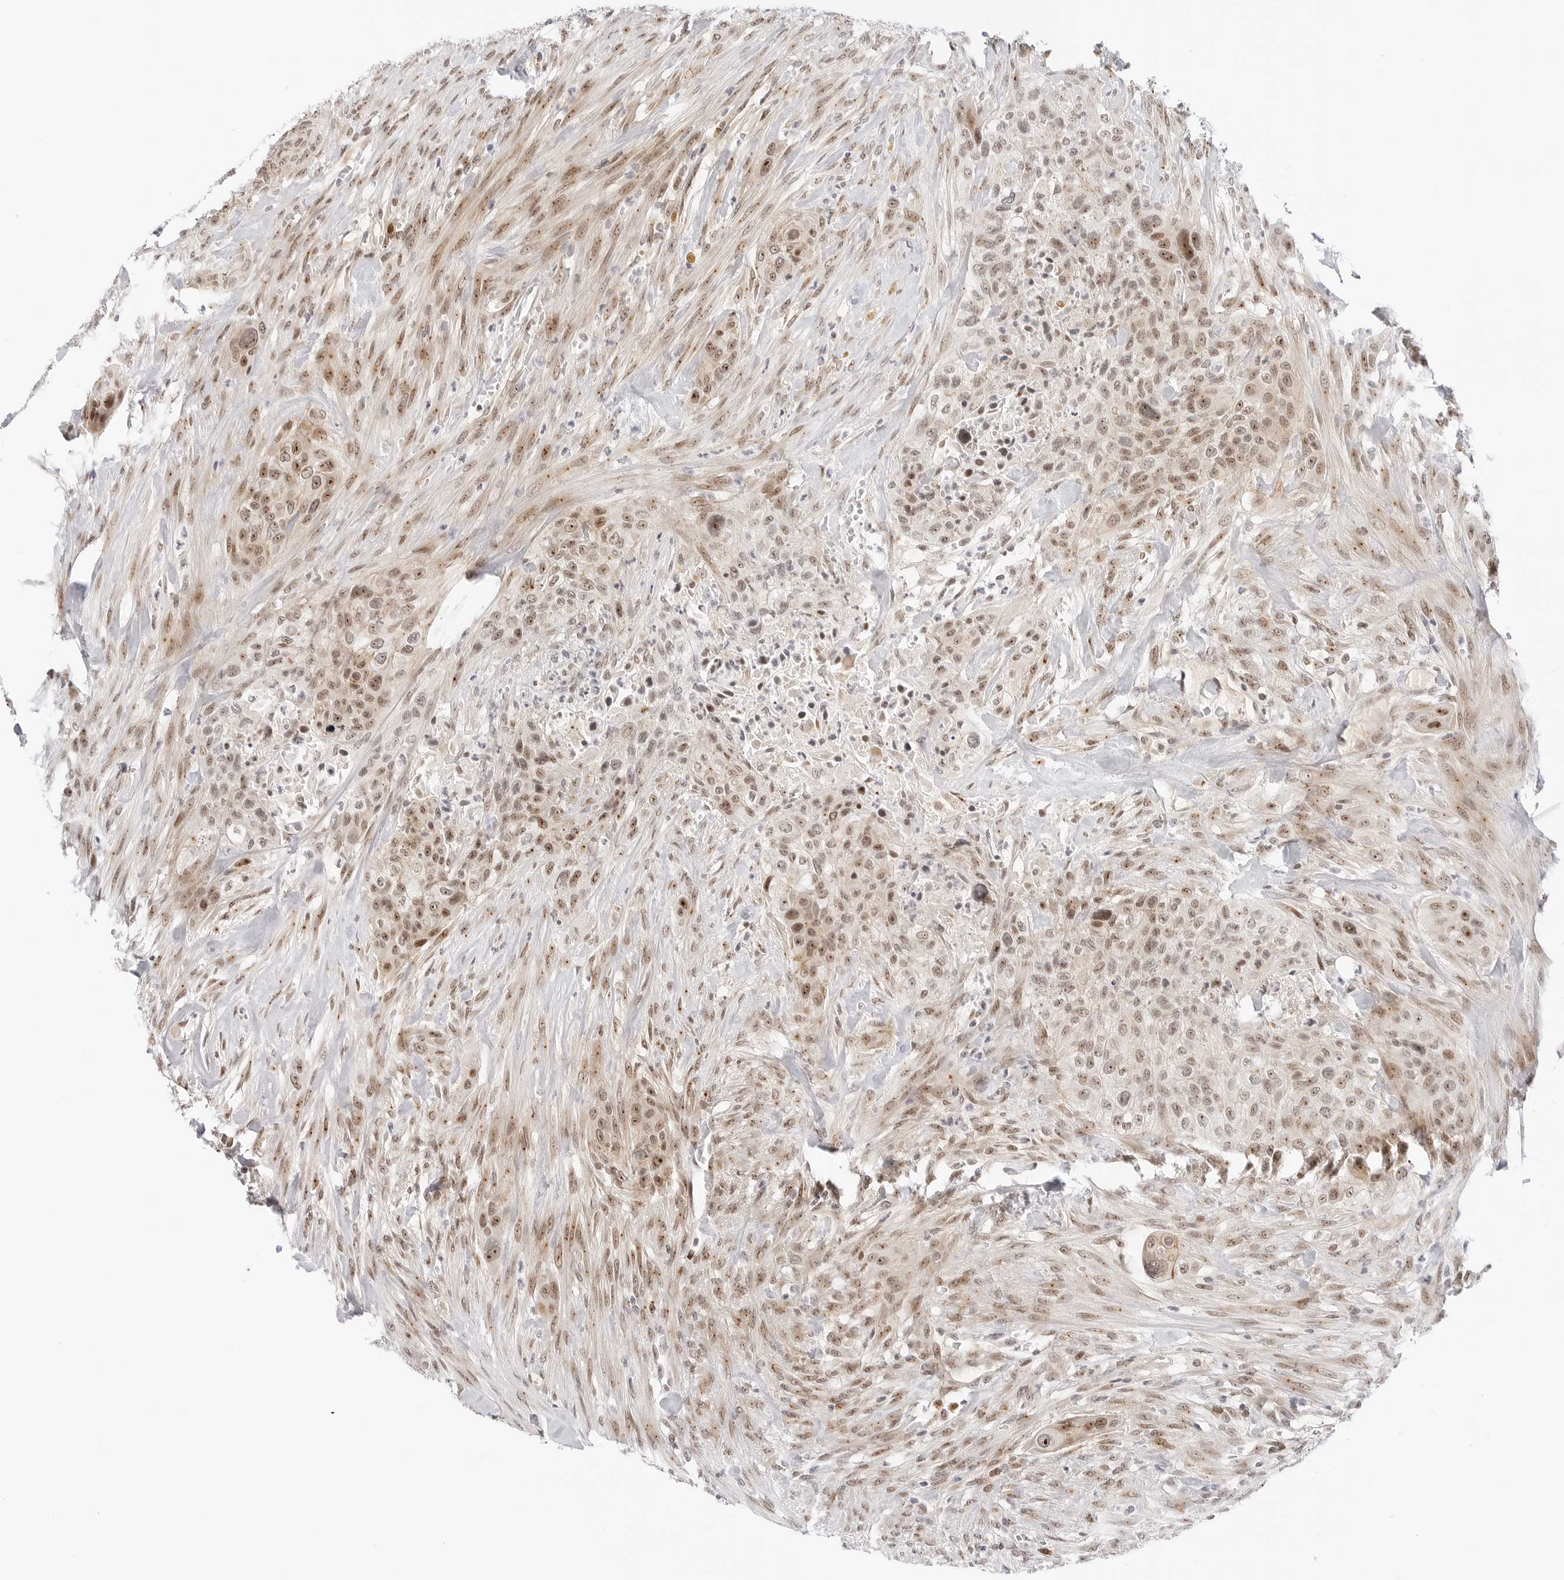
{"staining": {"intensity": "moderate", "quantity": ">75%", "location": "cytoplasmic/membranous,nuclear"}, "tissue": "urothelial cancer", "cell_type": "Tumor cells", "image_type": "cancer", "snomed": [{"axis": "morphology", "description": "Urothelial carcinoma, High grade"}, {"axis": "topography", "description": "Urinary bladder"}], "caption": "High-magnification brightfield microscopy of urothelial cancer stained with DAB (3,3'-diaminobenzidine) (brown) and counterstained with hematoxylin (blue). tumor cells exhibit moderate cytoplasmic/membranous and nuclear expression is present in about>75% of cells. (IHC, brightfield microscopy, high magnification).", "gene": "HIPK3", "patient": {"sex": "male", "age": 35}}